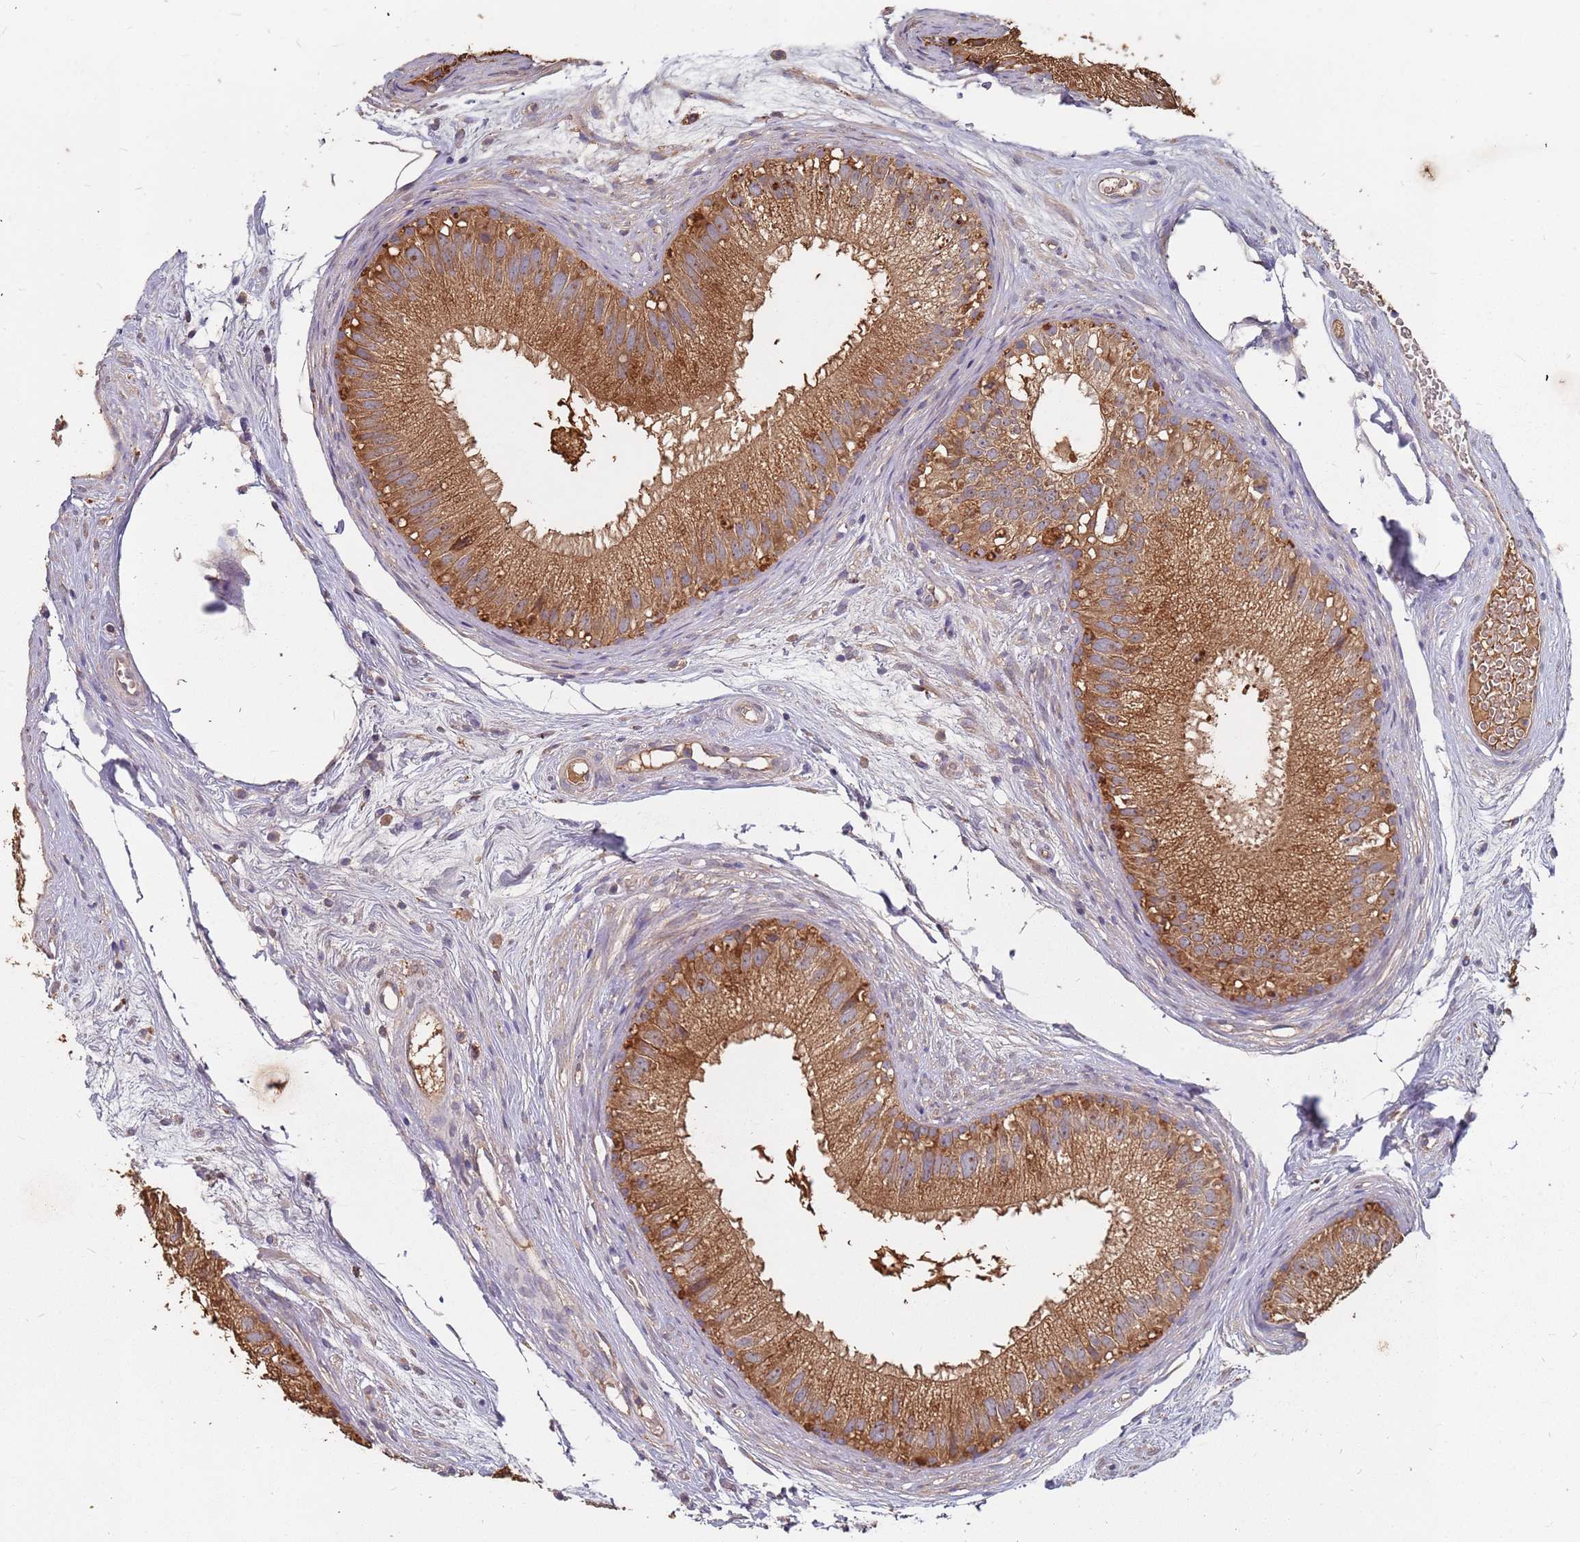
{"staining": {"intensity": "moderate", "quantity": ">75%", "location": "cytoplasmic/membranous"}, "tissue": "epididymis", "cell_type": "Glandular cells", "image_type": "normal", "snomed": [{"axis": "morphology", "description": "Normal tissue, NOS"}, {"axis": "topography", "description": "Epididymis"}], "caption": "High-magnification brightfield microscopy of benign epididymis stained with DAB (brown) and counterstained with hematoxylin (blue). glandular cells exhibit moderate cytoplasmic/membranous expression is seen in about>75% of cells. (DAB (3,3'-diaminobenzidine) = brown stain, brightfield microscopy at high magnification).", "gene": "ATG5", "patient": {"sex": "male", "age": 77}}